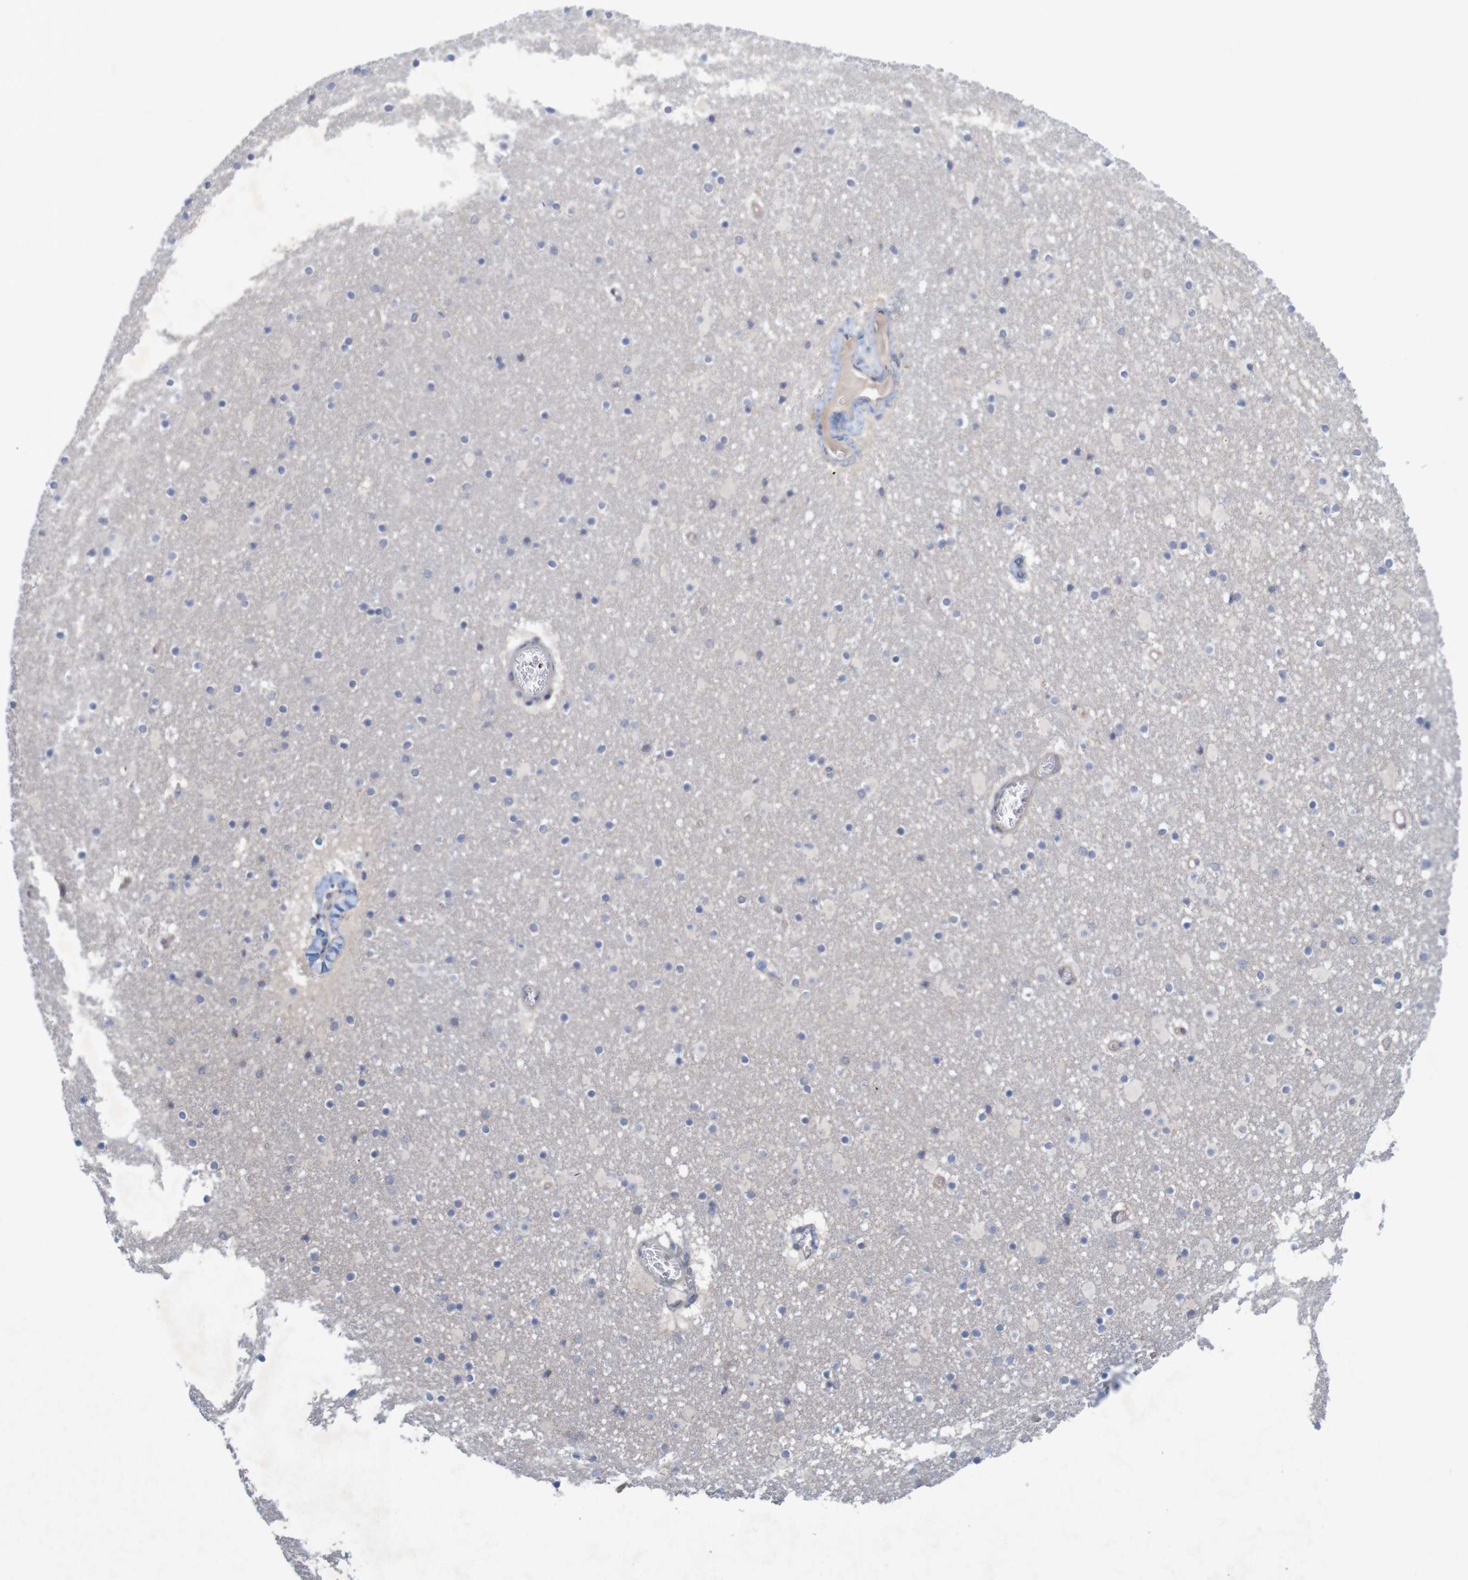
{"staining": {"intensity": "negative", "quantity": "none", "location": "none"}, "tissue": "caudate", "cell_type": "Glial cells", "image_type": "normal", "snomed": [{"axis": "morphology", "description": "Normal tissue, NOS"}, {"axis": "topography", "description": "Lateral ventricle wall"}], "caption": "Immunohistochemical staining of benign caudate shows no significant staining in glial cells.", "gene": "NAV2", "patient": {"sex": "male", "age": 45}}